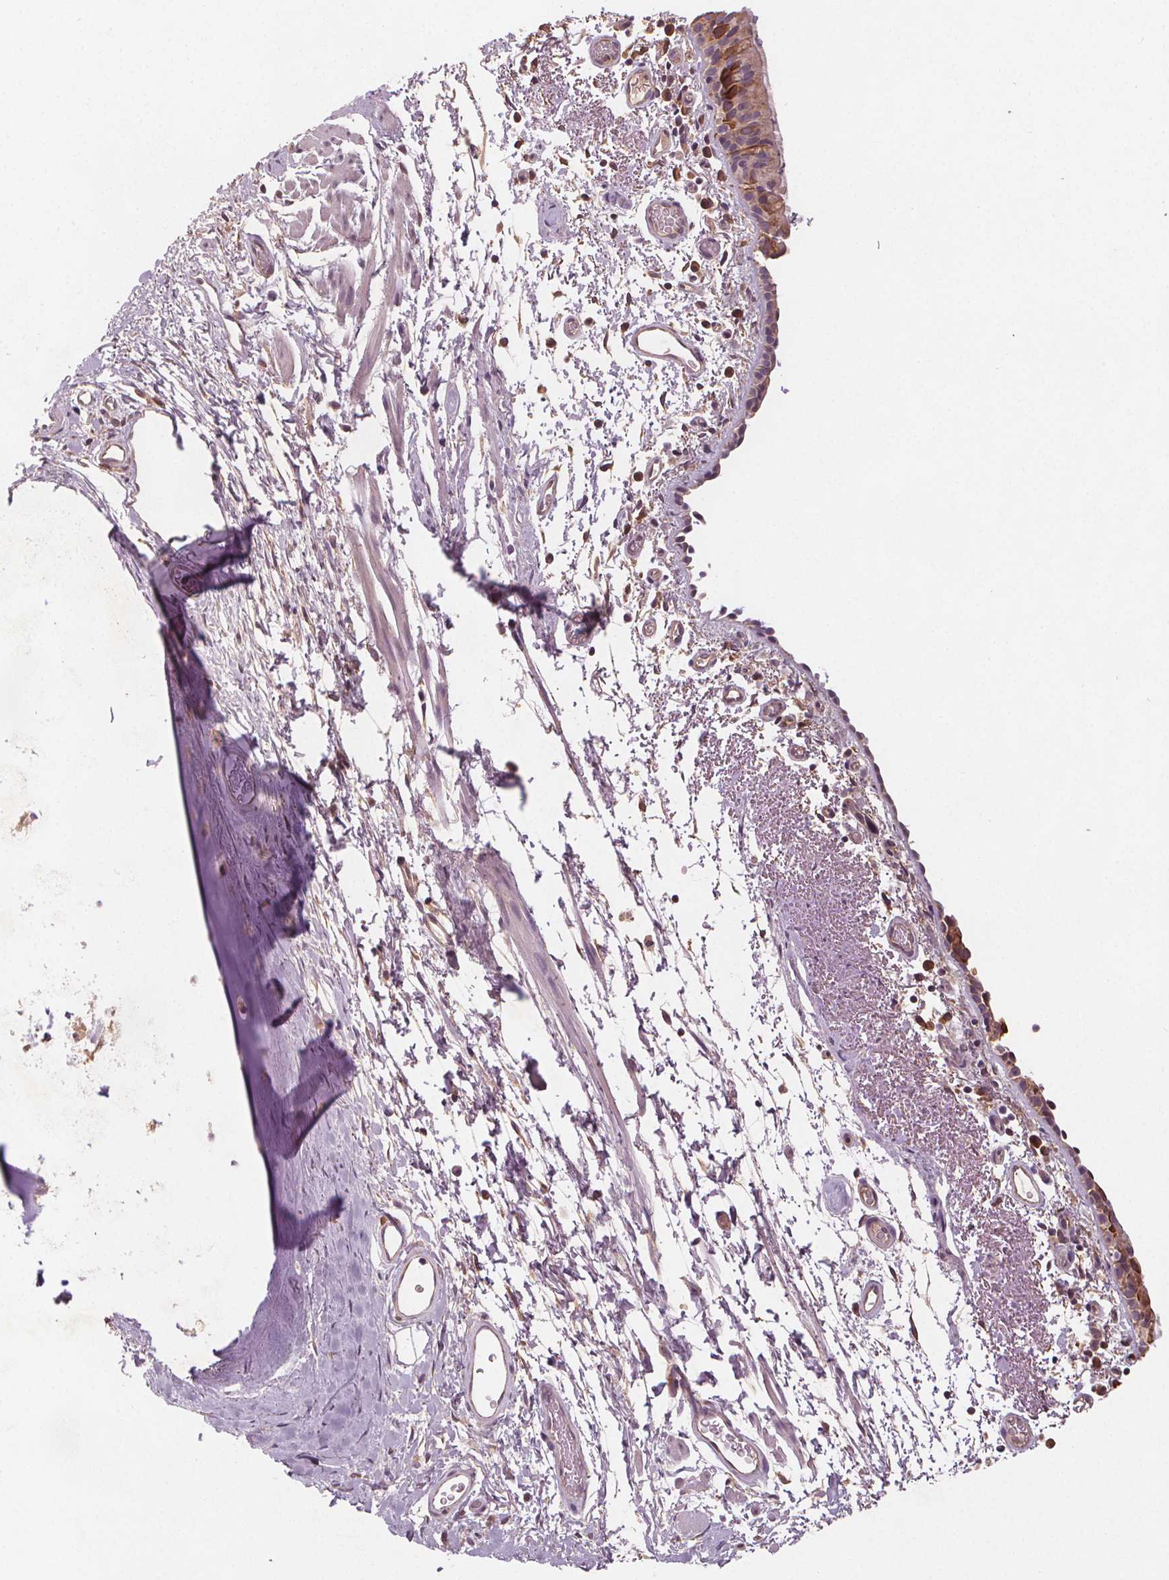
{"staining": {"intensity": "strong", "quantity": "<25%", "location": "cytoplasmic/membranous"}, "tissue": "bronchus", "cell_type": "Respiratory epithelial cells", "image_type": "normal", "snomed": [{"axis": "morphology", "description": "Normal tissue, NOS"}, {"axis": "morphology", "description": "Adenocarcinoma, NOS"}, {"axis": "topography", "description": "Bronchus"}], "caption": "Immunohistochemical staining of benign human bronchus shows medium levels of strong cytoplasmic/membranous staining in about <25% of respiratory epithelial cells. (IHC, brightfield microscopy, high magnification).", "gene": "TMEM80", "patient": {"sex": "male", "age": 68}}